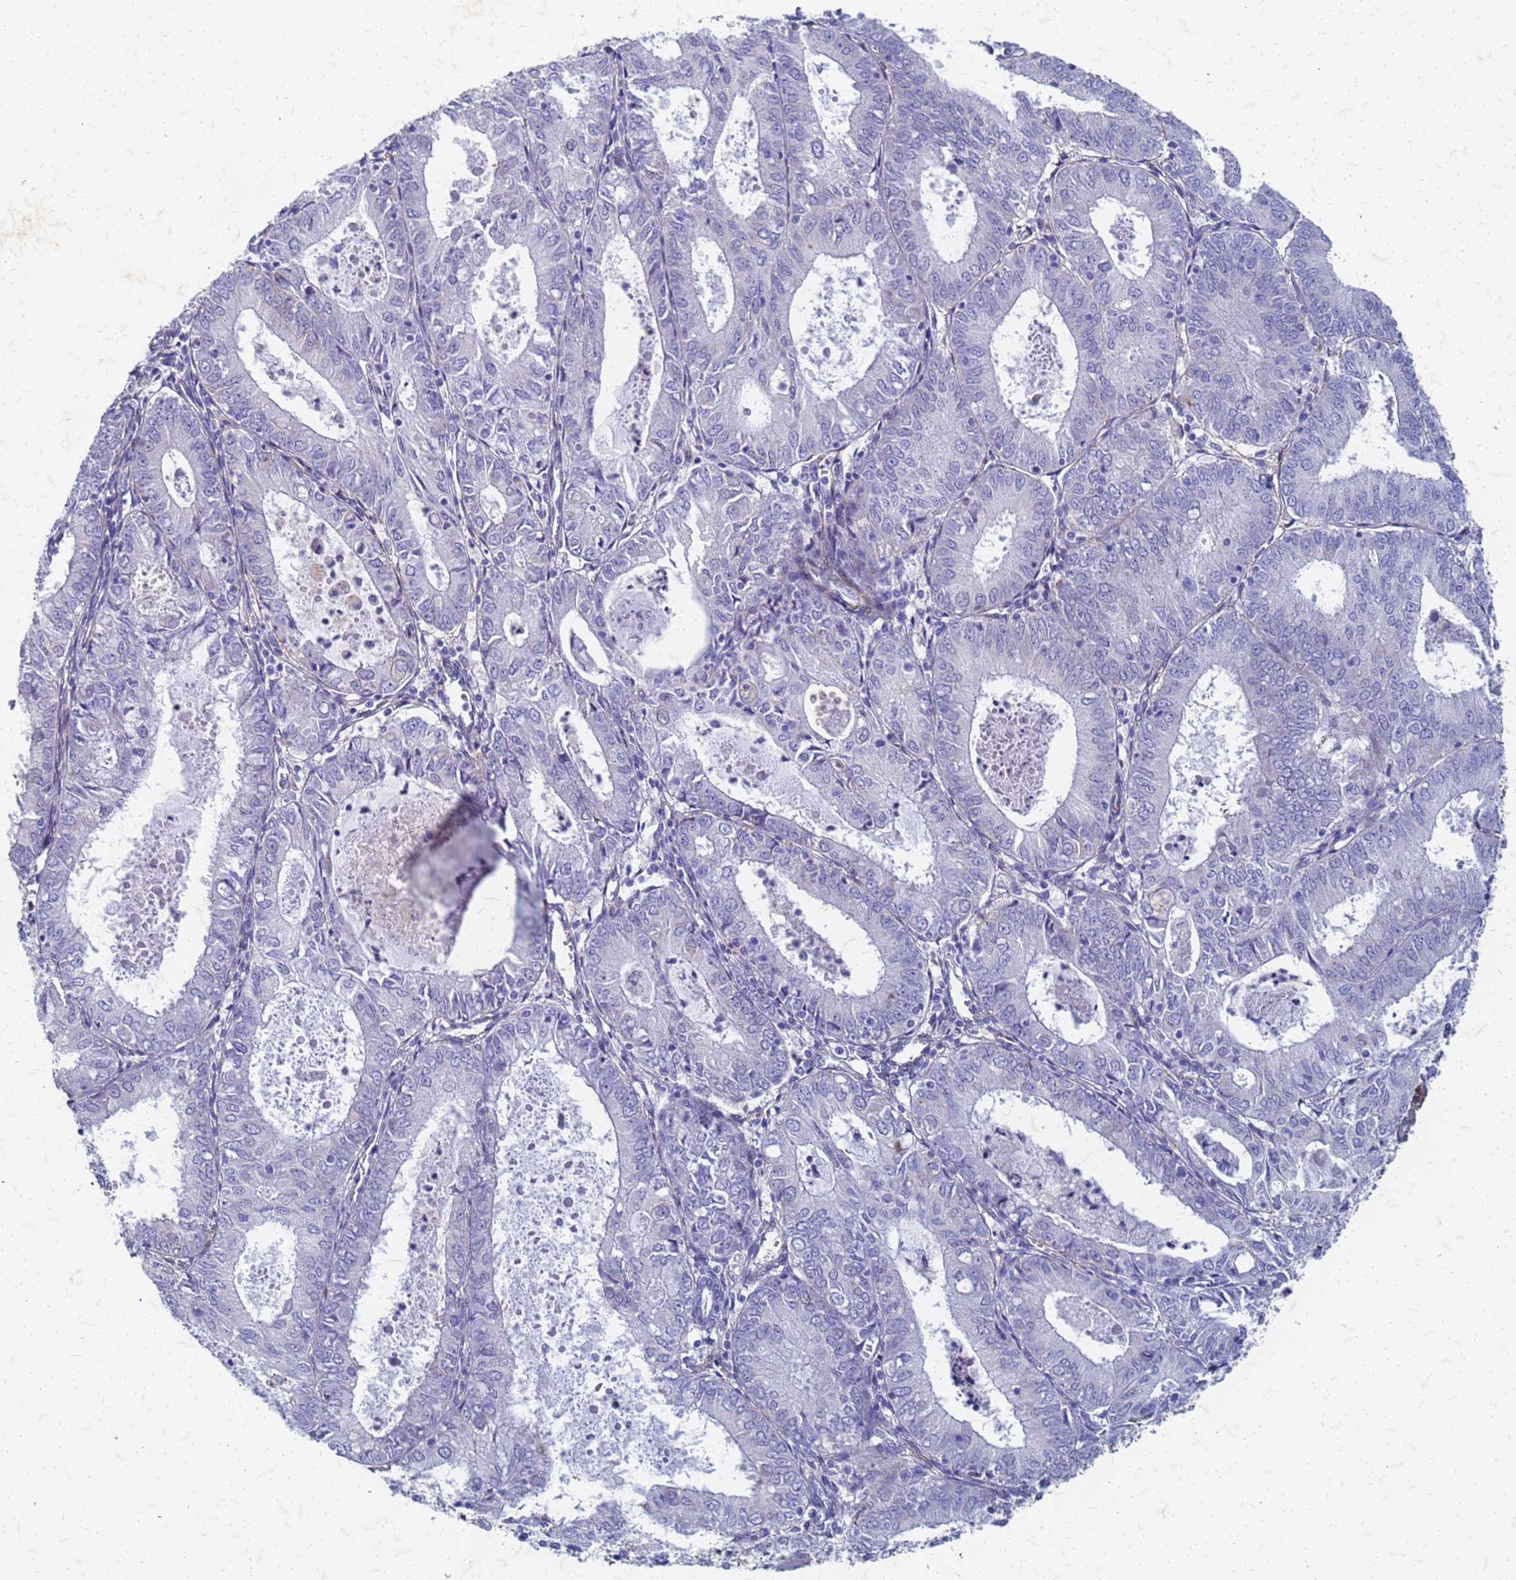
{"staining": {"intensity": "negative", "quantity": "none", "location": "none"}, "tissue": "endometrial cancer", "cell_type": "Tumor cells", "image_type": "cancer", "snomed": [{"axis": "morphology", "description": "Adenocarcinoma, NOS"}, {"axis": "topography", "description": "Endometrium"}], "caption": "An immunohistochemistry (IHC) micrograph of endometrial adenocarcinoma is shown. There is no staining in tumor cells of endometrial adenocarcinoma.", "gene": "TRIM64B", "patient": {"sex": "female", "age": 57}}